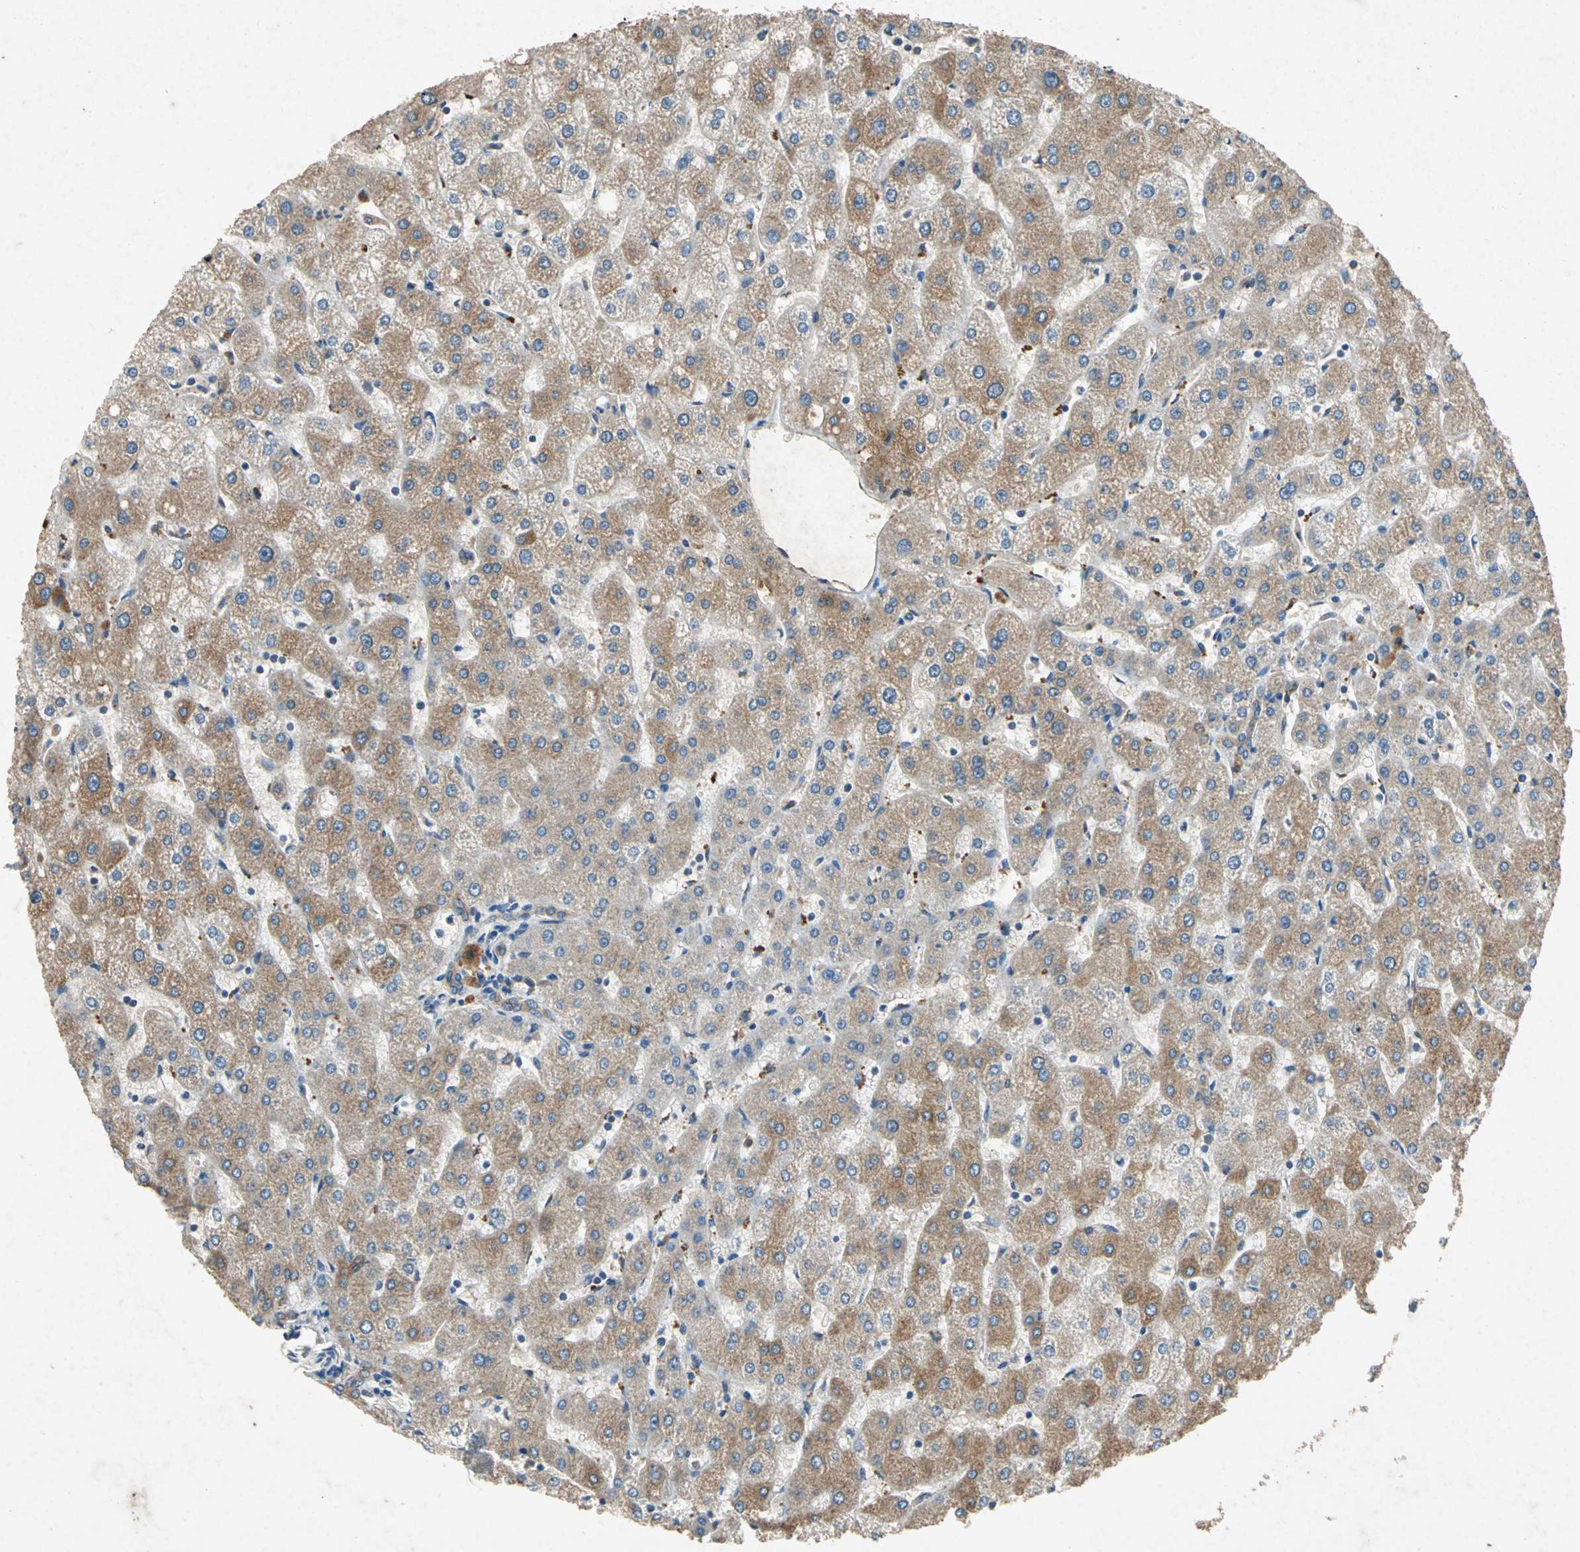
{"staining": {"intensity": "moderate", "quantity": ">75%", "location": "cytoplasmic/membranous"}, "tissue": "liver", "cell_type": "Cholangiocytes", "image_type": "normal", "snomed": [{"axis": "morphology", "description": "Normal tissue, NOS"}, {"axis": "topography", "description": "Liver"}], "caption": "This image shows immunohistochemistry (IHC) staining of benign liver, with medium moderate cytoplasmic/membranous positivity in about >75% of cholangiocytes.", "gene": "HSP90AB1", "patient": {"sex": "male", "age": 67}}